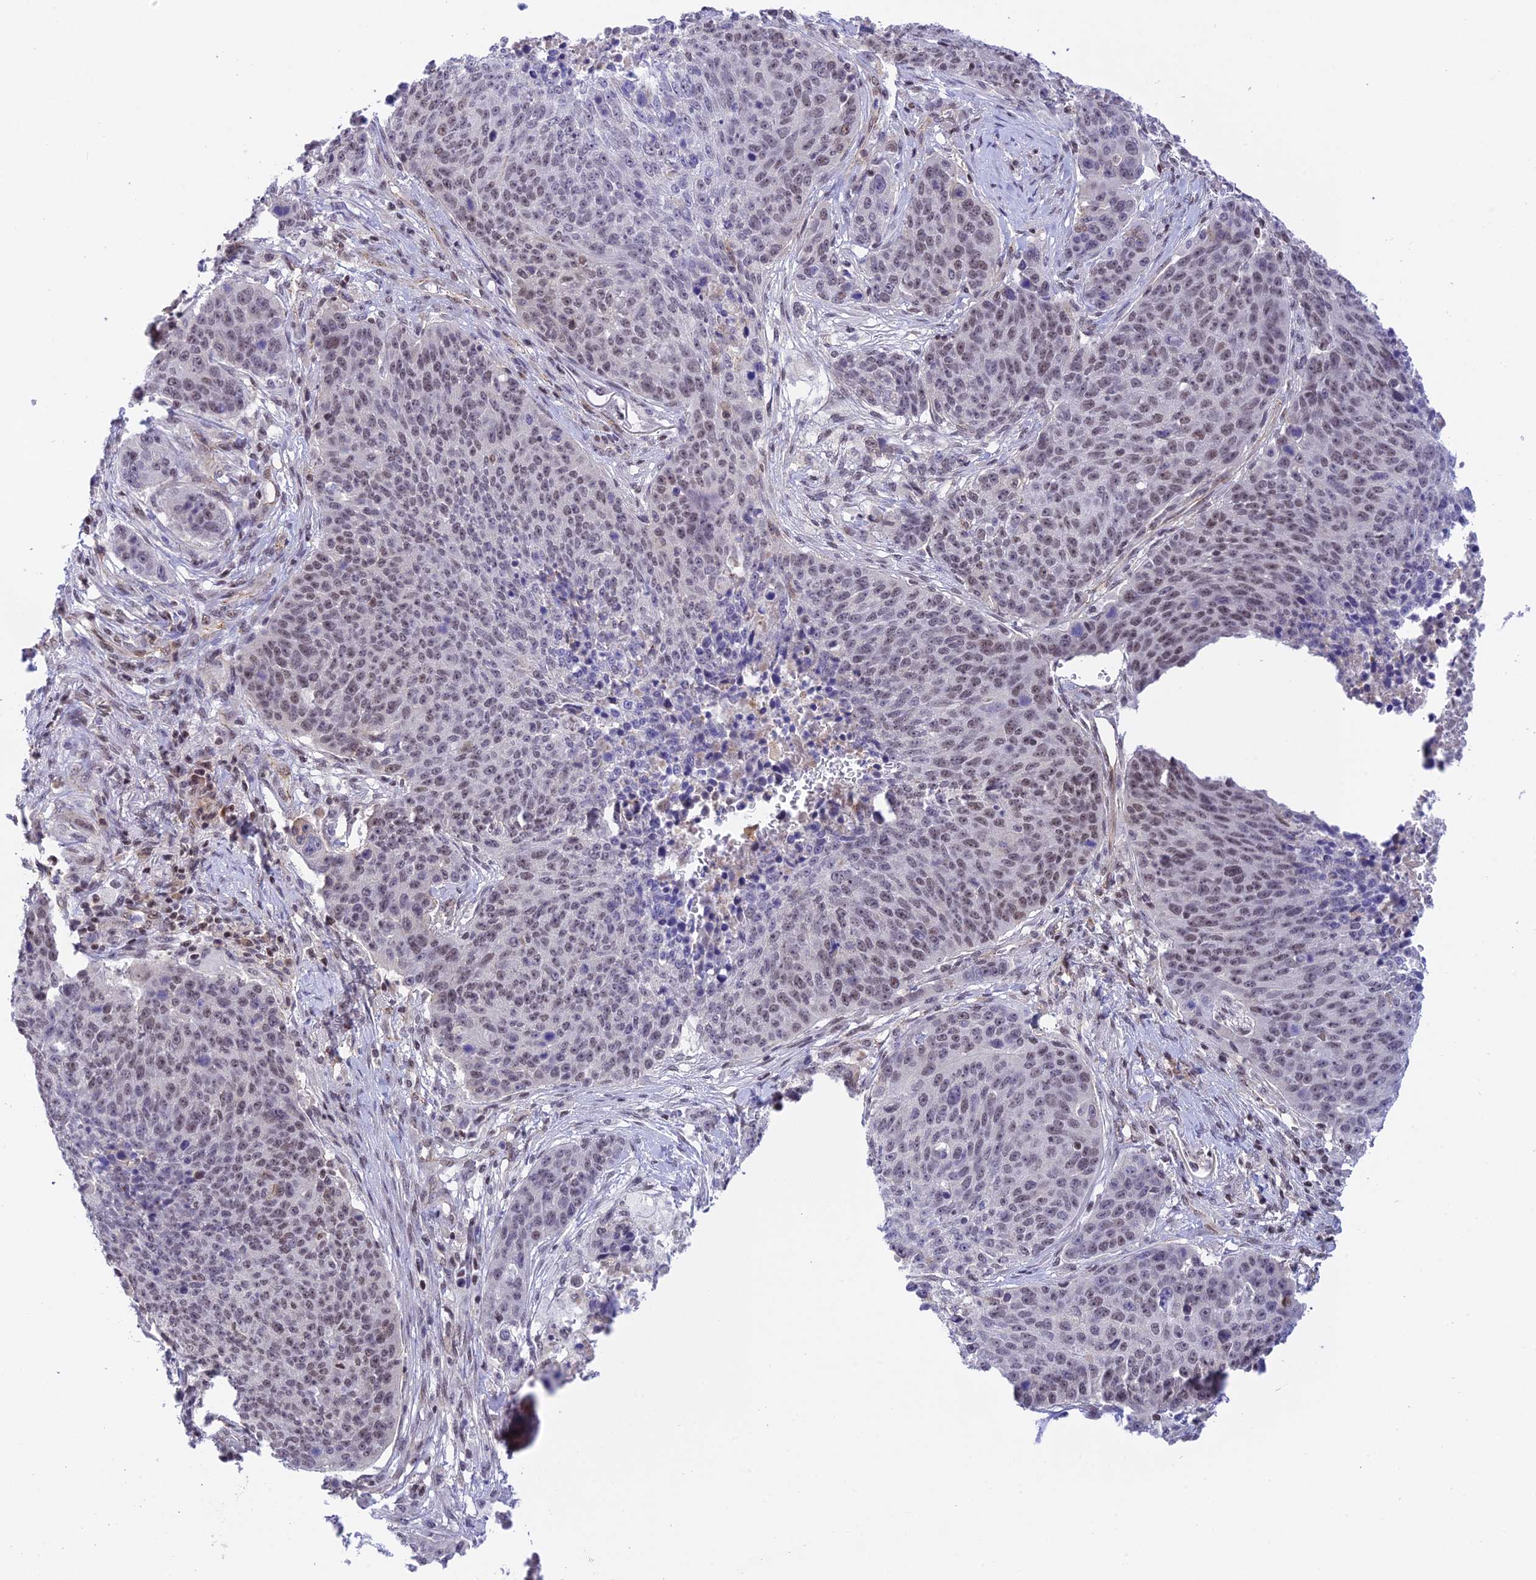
{"staining": {"intensity": "weak", "quantity": "25%-75%", "location": "nuclear"}, "tissue": "lung cancer", "cell_type": "Tumor cells", "image_type": "cancer", "snomed": [{"axis": "morphology", "description": "Normal tissue, NOS"}, {"axis": "morphology", "description": "Squamous cell carcinoma, NOS"}, {"axis": "topography", "description": "Lymph node"}, {"axis": "topography", "description": "Lung"}], "caption": "DAB (3,3'-diaminobenzidine) immunohistochemical staining of lung squamous cell carcinoma displays weak nuclear protein expression in approximately 25%-75% of tumor cells.", "gene": "THAP11", "patient": {"sex": "male", "age": 66}}